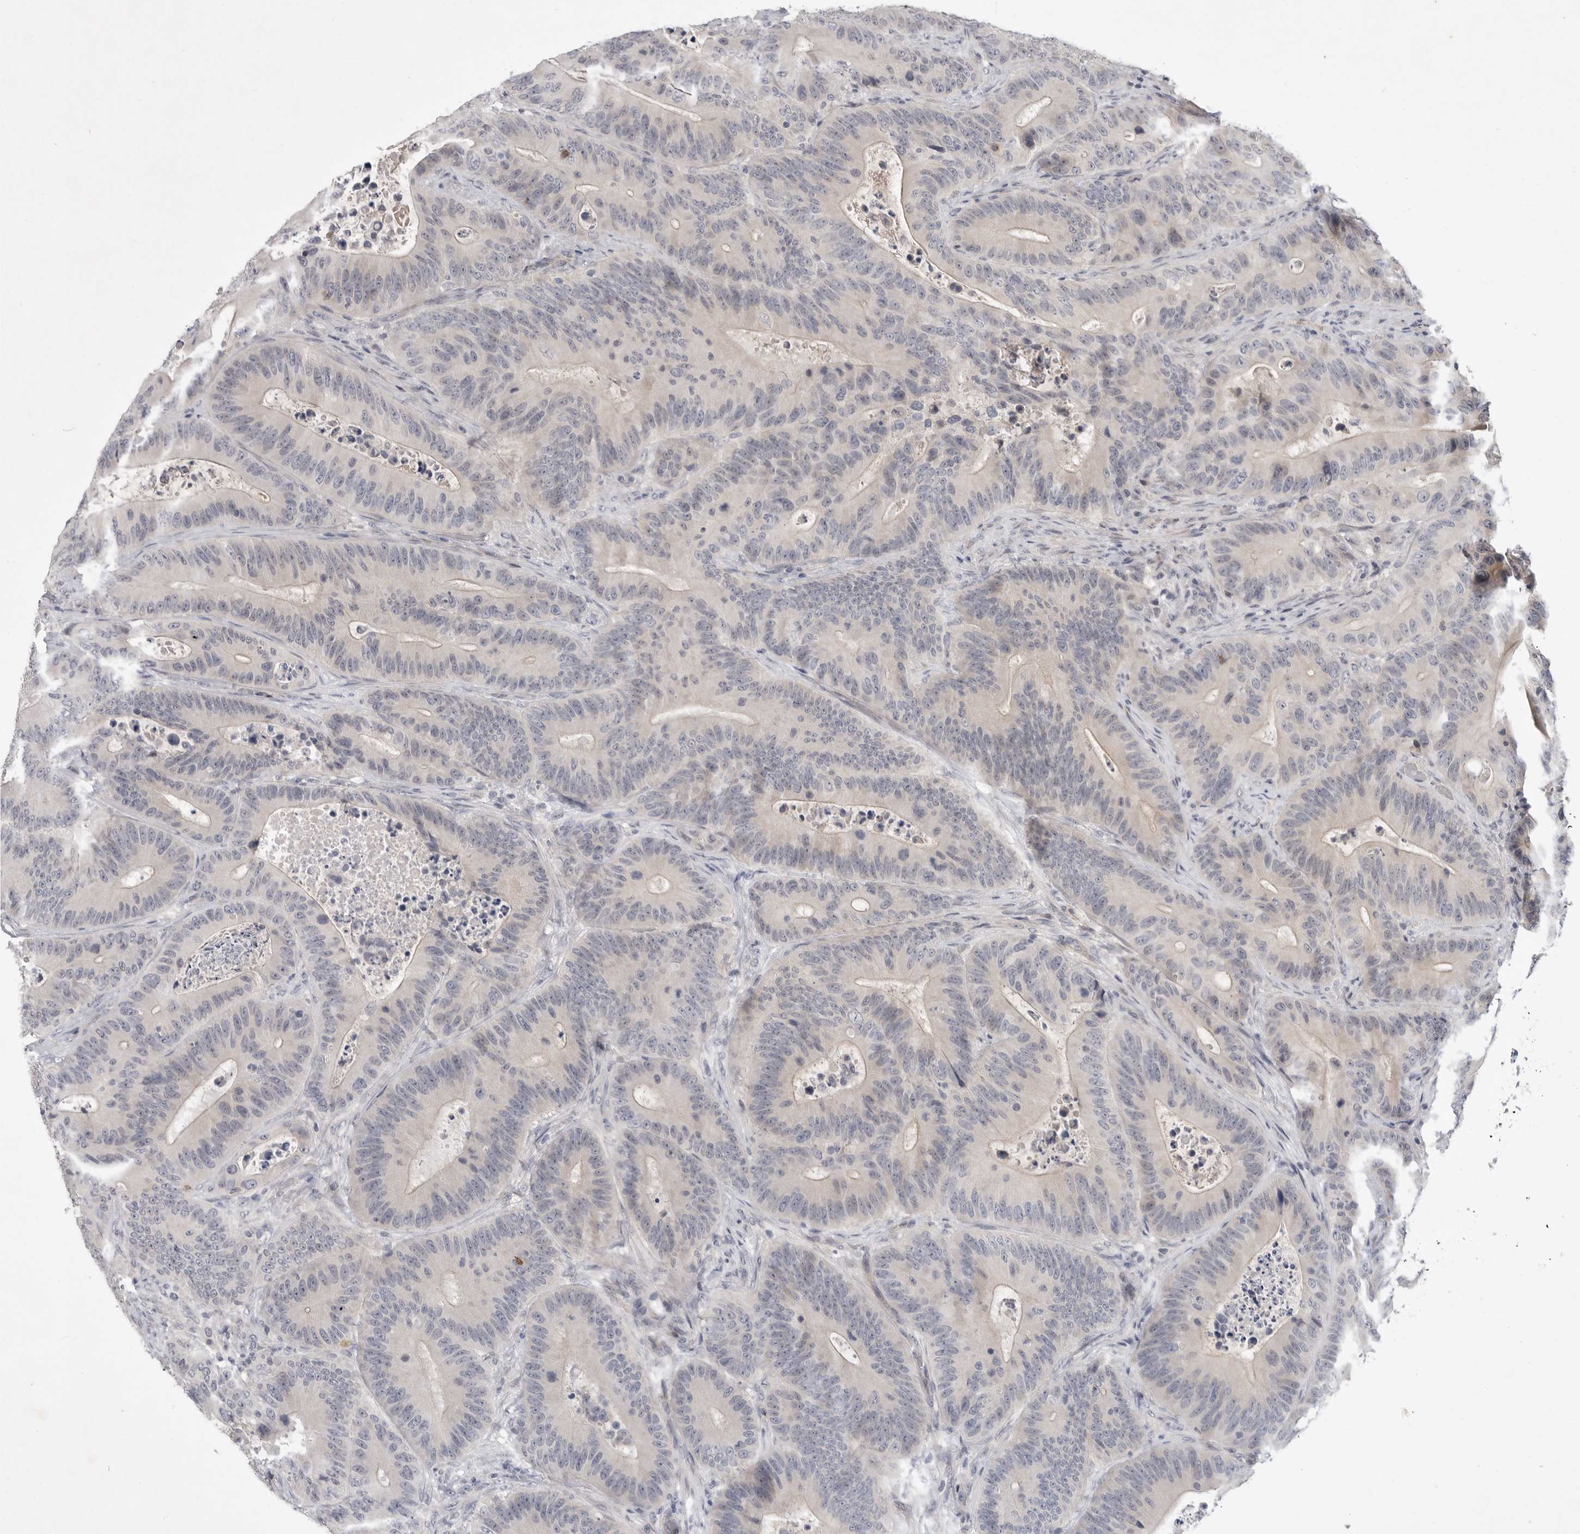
{"staining": {"intensity": "negative", "quantity": "none", "location": "none"}, "tissue": "colorectal cancer", "cell_type": "Tumor cells", "image_type": "cancer", "snomed": [{"axis": "morphology", "description": "Adenocarcinoma, NOS"}, {"axis": "topography", "description": "Colon"}], "caption": "Tumor cells show no significant positivity in colorectal cancer (adenocarcinoma).", "gene": "ITGAD", "patient": {"sex": "male", "age": 83}}